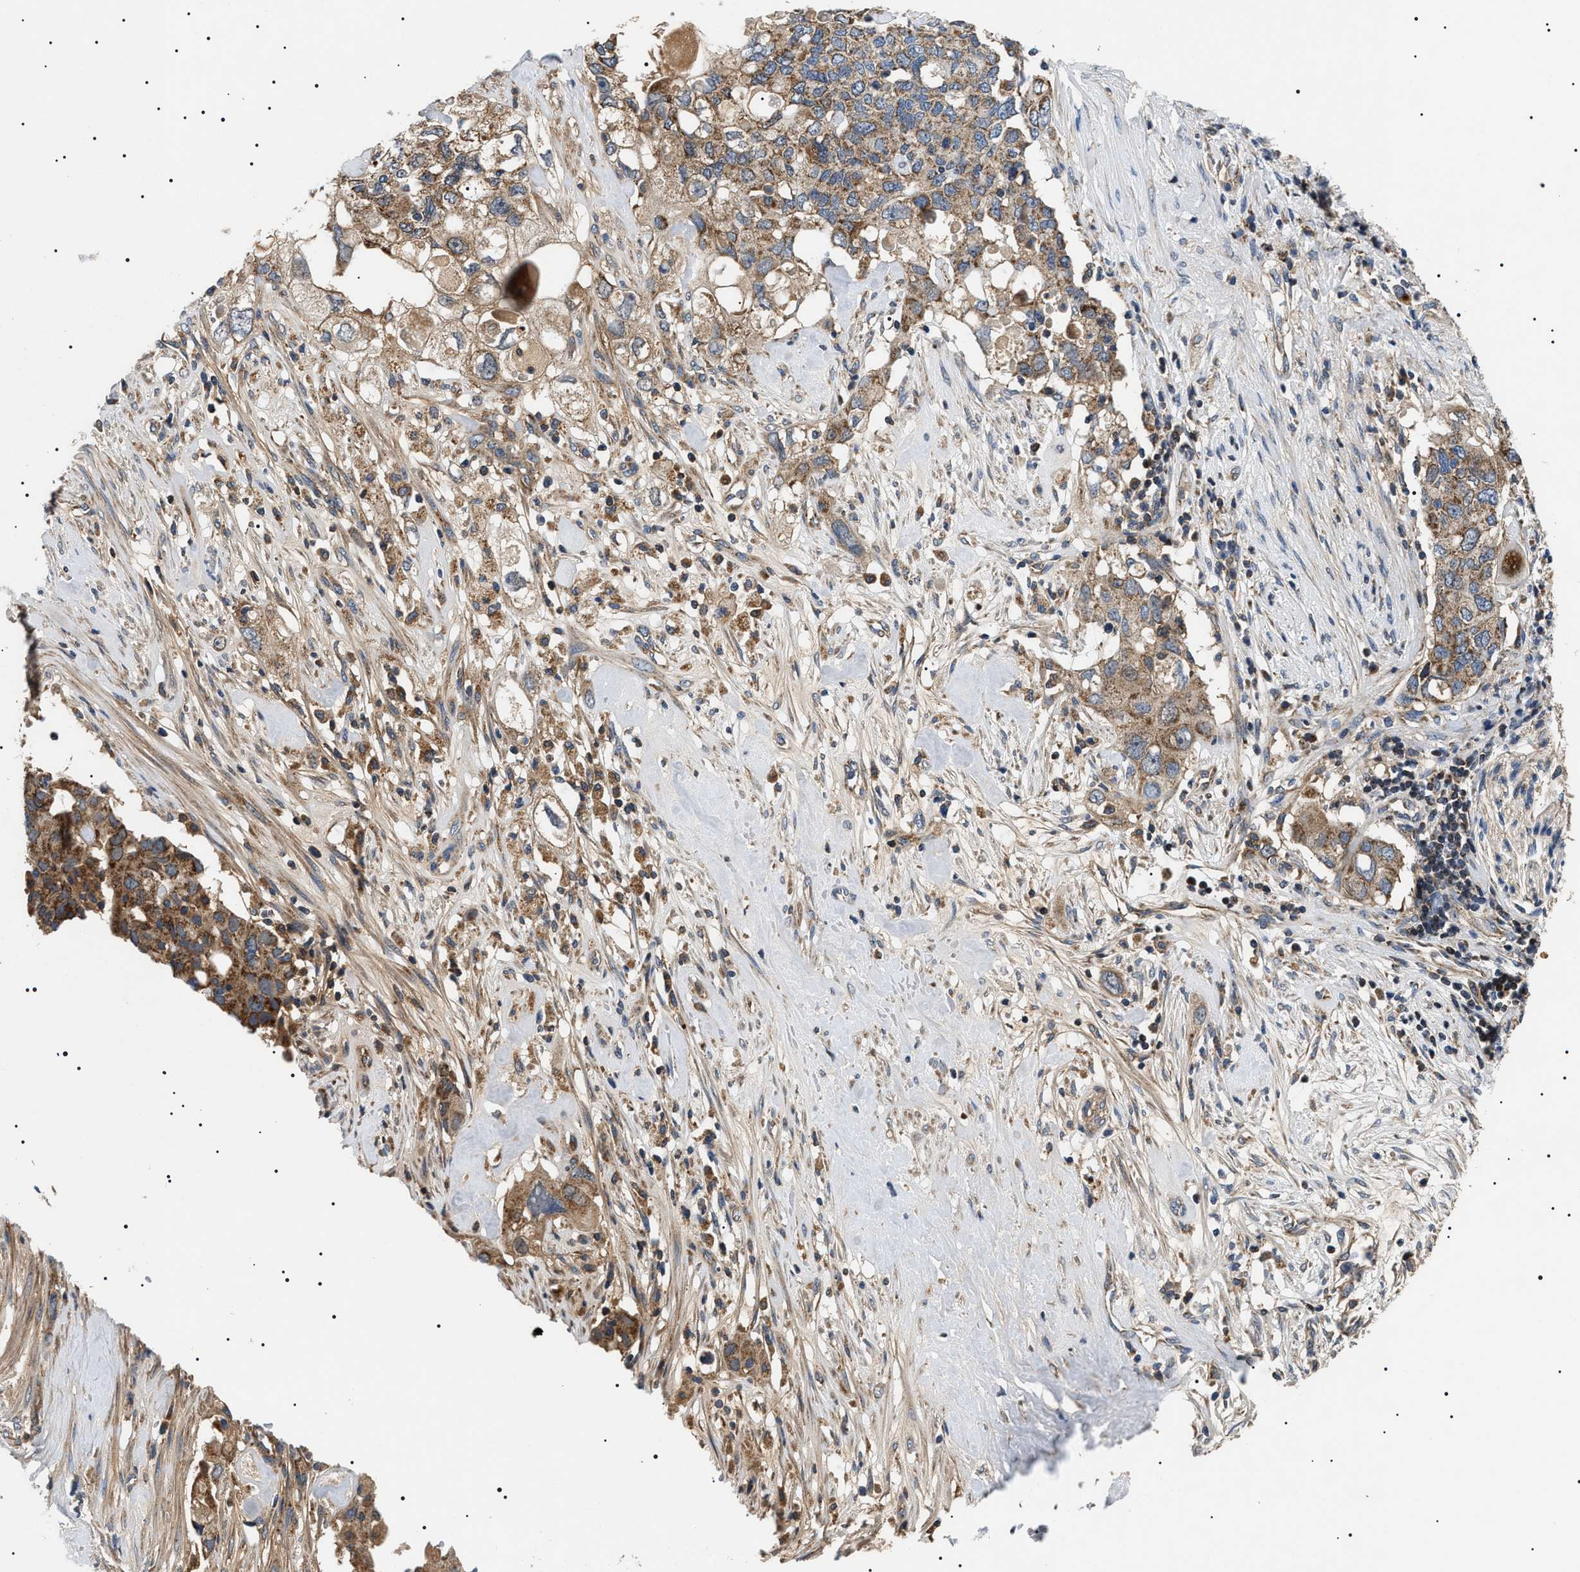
{"staining": {"intensity": "moderate", "quantity": ">75%", "location": "cytoplasmic/membranous"}, "tissue": "pancreatic cancer", "cell_type": "Tumor cells", "image_type": "cancer", "snomed": [{"axis": "morphology", "description": "Adenocarcinoma, NOS"}, {"axis": "topography", "description": "Pancreas"}], "caption": "Moderate cytoplasmic/membranous protein positivity is identified in approximately >75% of tumor cells in adenocarcinoma (pancreatic).", "gene": "OXSM", "patient": {"sex": "female", "age": 56}}